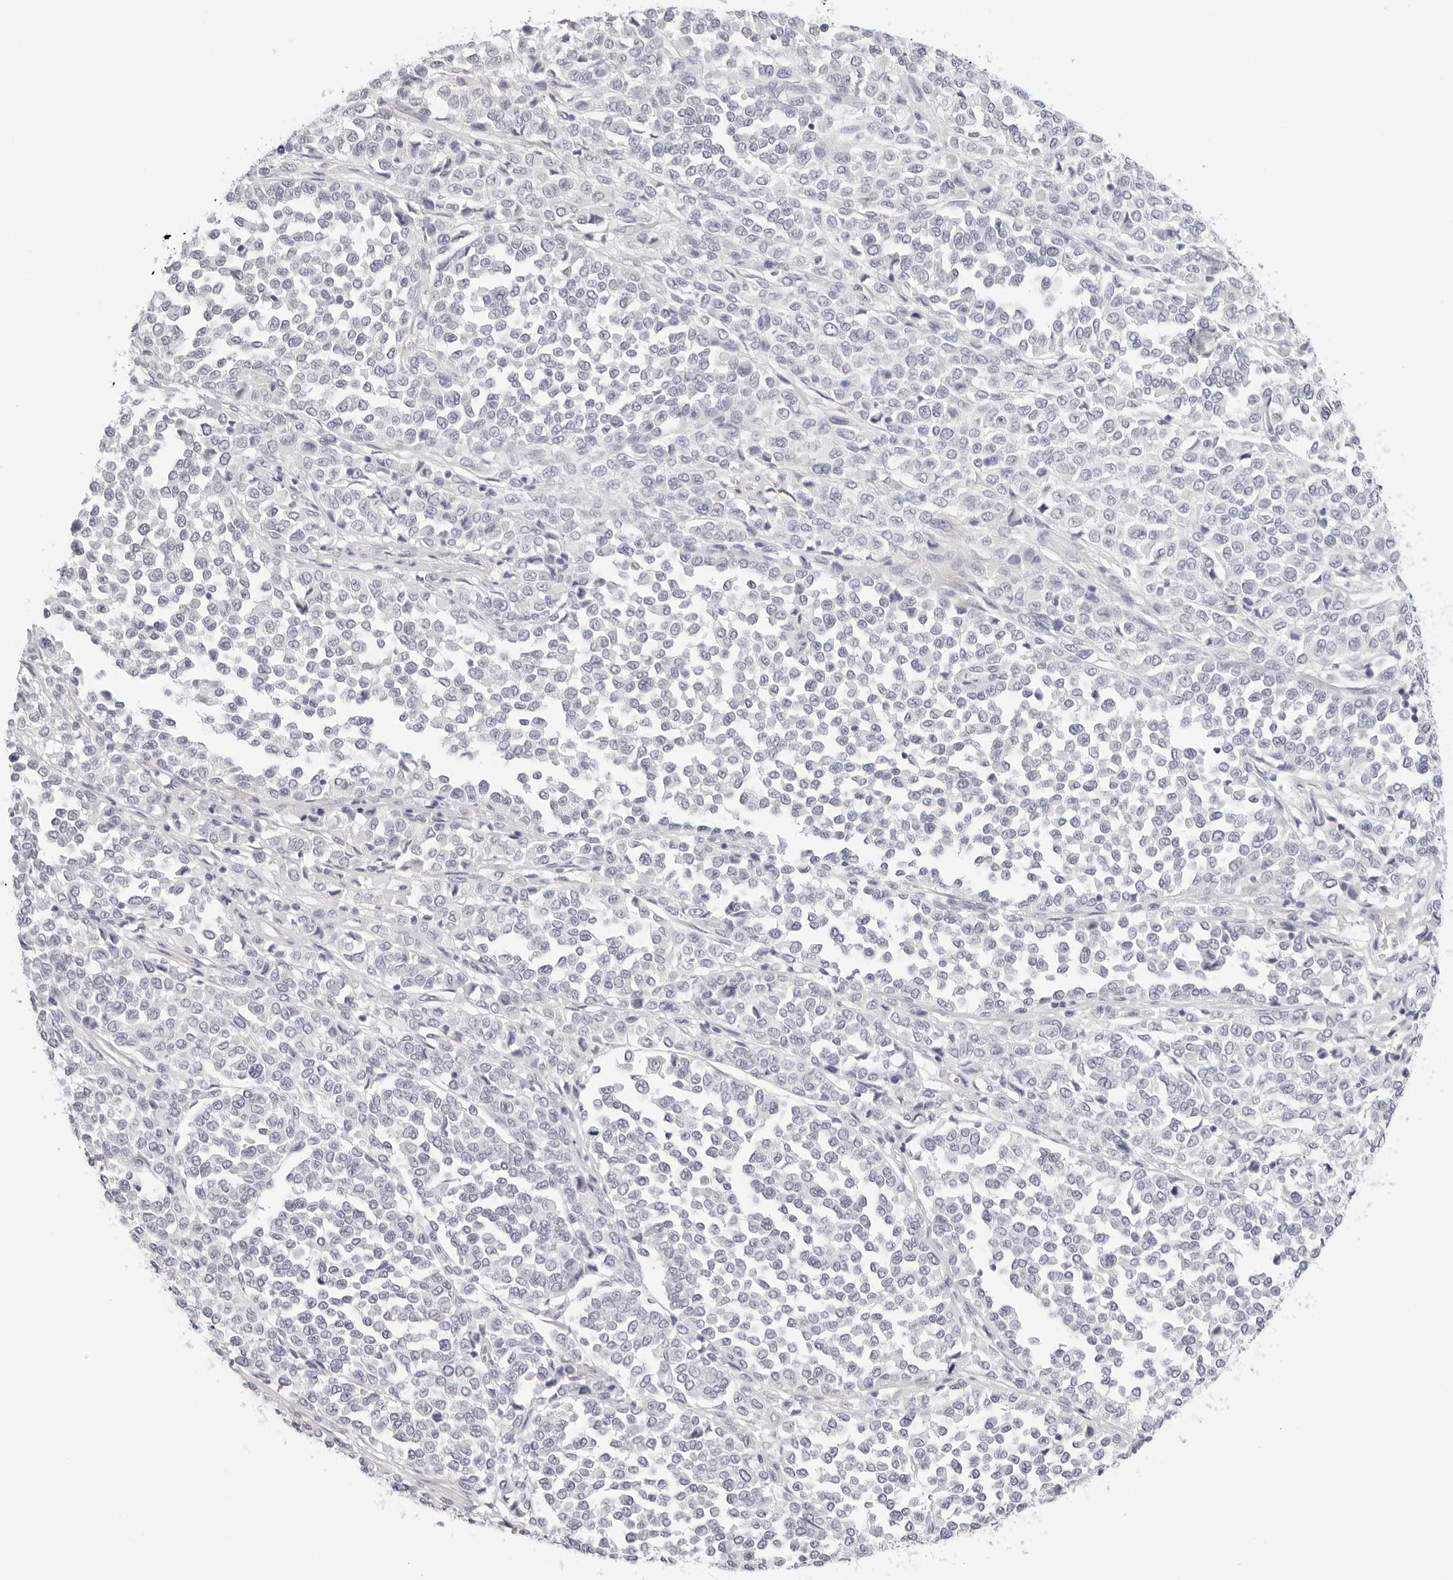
{"staining": {"intensity": "negative", "quantity": "none", "location": "none"}, "tissue": "melanoma", "cell_type": "Tumor cells", "image_type": "cancer", "snomed": [{"axis": "morphology", "description": "Malignant melanoma, Metastatic site"}, {"axis": "topography", "description": "Pancreas"}], "caption": "IHC photomicrograph of neoplastic tissue: human malignant melanoma (metastatic site) stained with DAB (3,3'-diaminobenzidine) displays no significant protein expression in tumor cells. Nuclei are stained in blue.", "gene": "EDN2", "patient": {"sex": "female", "age": 30}}